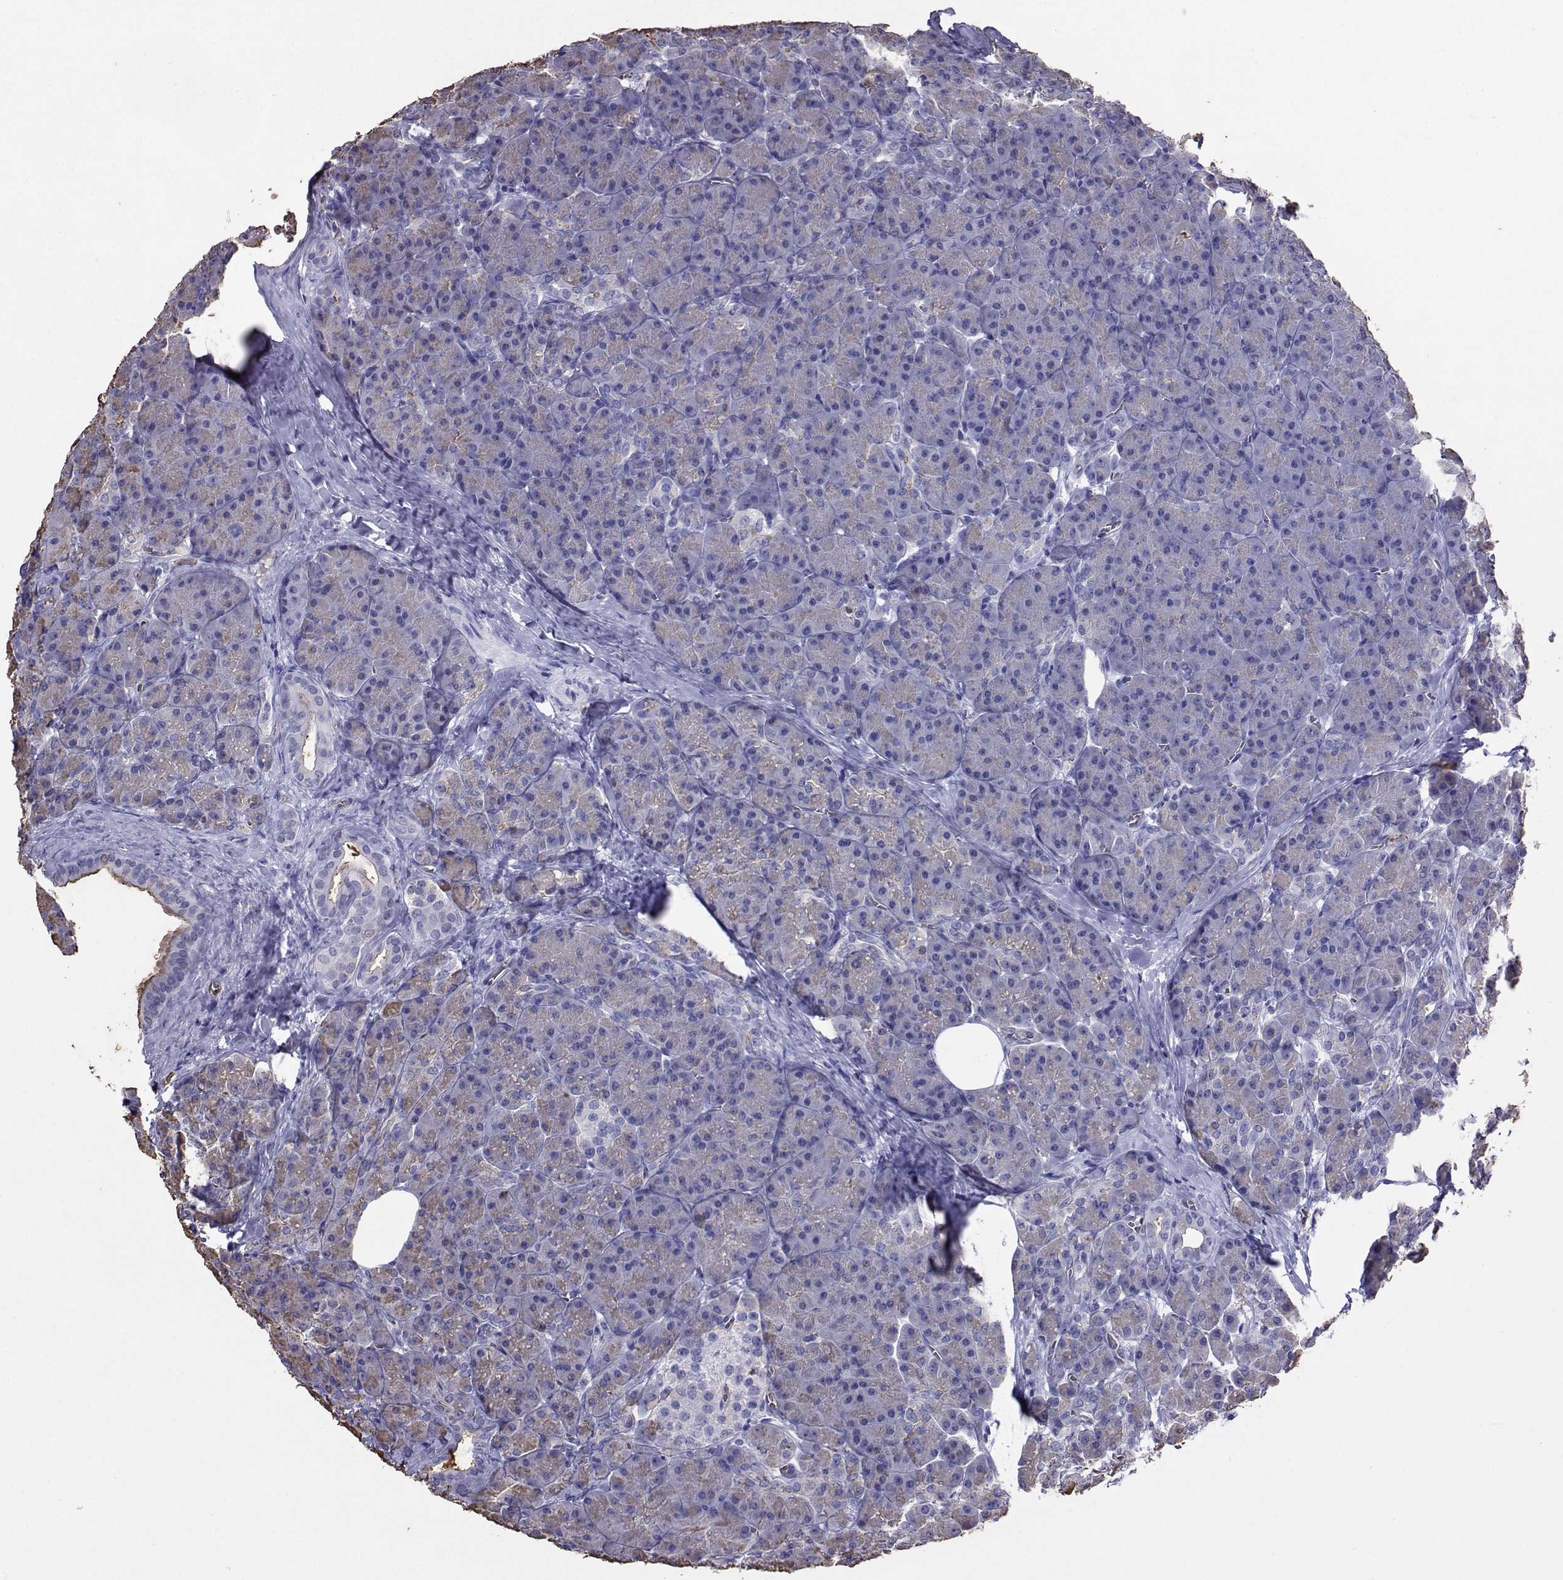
{"staining": {"intensity": "moderate", "quantity": "<25%", "location": "cytoplasmic/membranous"}, "tissue": "pancreas", "cell_type": "Exocrine glandular cells", "image_type": "normal", "snomed": [{"axis": "morphology", "description": "Normal tissue, NOS"}, {"axis": "topography", "description": "Pancreas"}], "caption": "Human pancreas stained for a protein (brown) reveals moderate cytoplasmic/membranous positive expression in approximately <25% of exocrine glandular cells.", "gene": "CLUL1", "patient": {"sex": "male", "age": 57}}